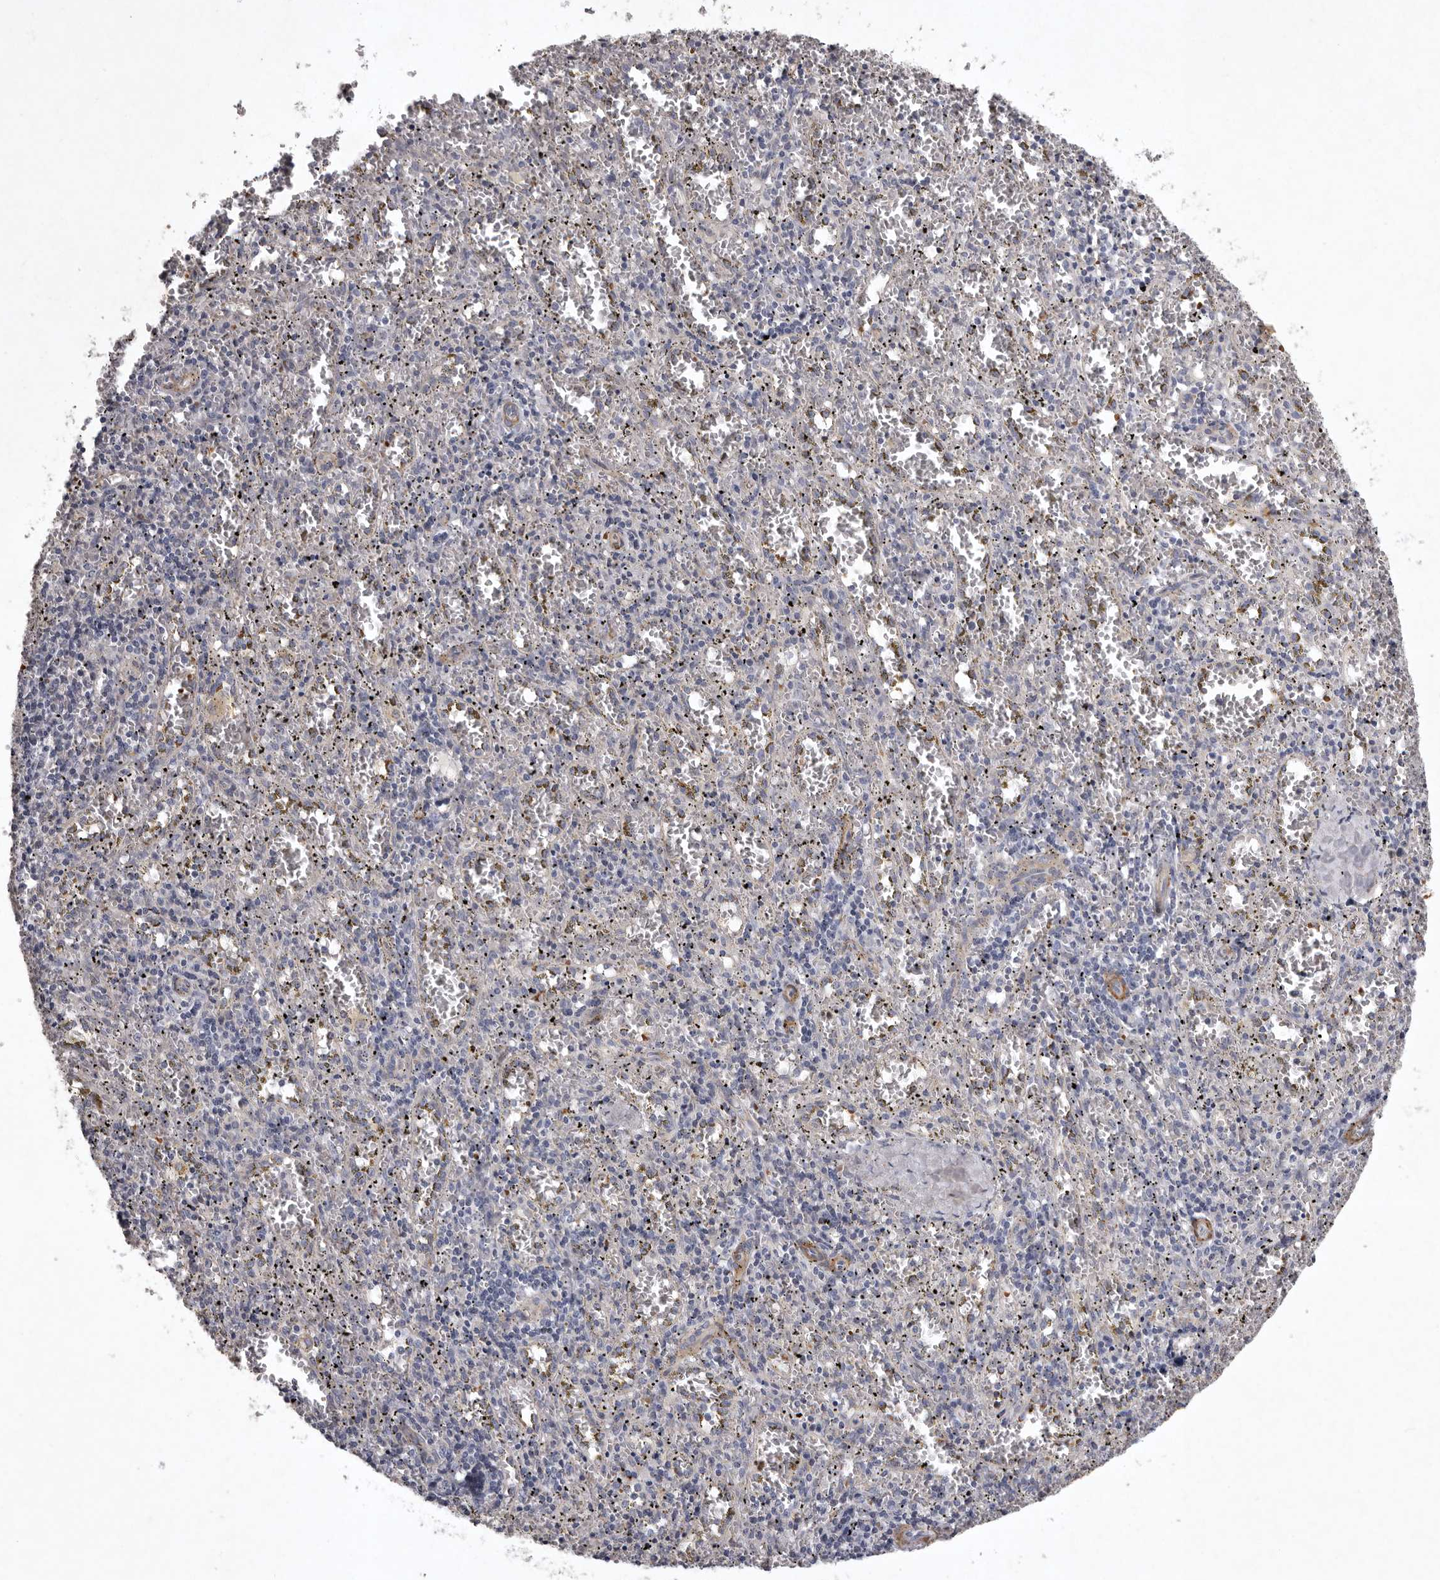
{"staining": {"intensity": "negative", "quantity": "none", "location": "none"}, "tissue": "spleen", "cell_type": "Cells in red pulp", "image_type": "normal", "snomed": [{"axis": "morphology", "description": "Normal tissue, NOS"}, {"axis": "topography", "description": "Spleen"}], "caption": "A high-resolution micrograph shows immunohistochemistry staining of unremarkable spleen, which shows no significant positivity in cells in red pulp. Nuclei are stained in blue.", "gene": "NKAIN4", "patient": {"sex": "male", "age": 11}}